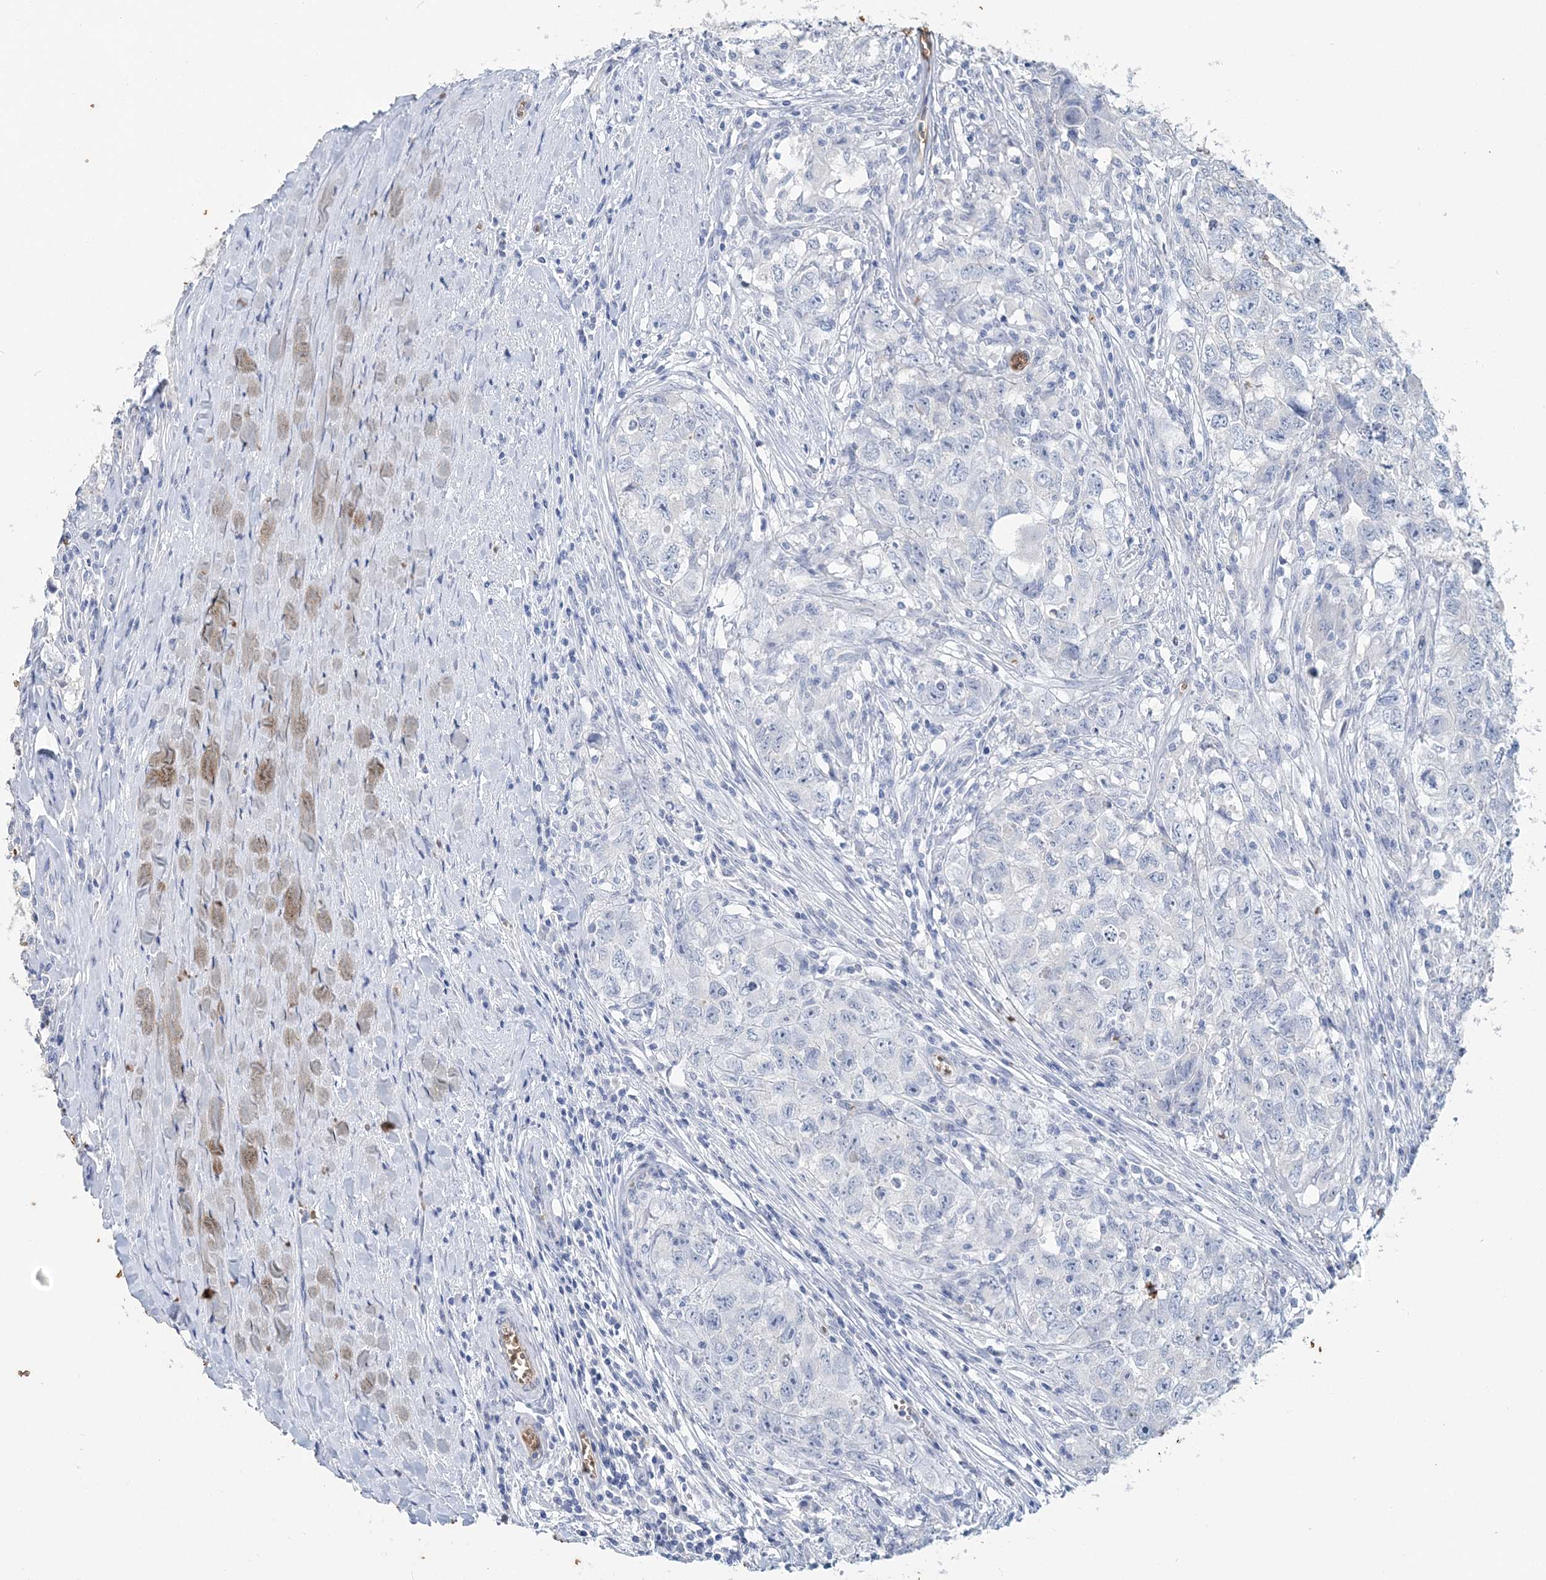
{"staining": {"intensity": "negative", "quantity": "none", "location": "none"}, "tissue": "testis cancer", "cell_type": "Tumor cells", "image_type": "cancer", "snomed": [{"axis": "morphology", "description": "Seminoma, NOS"}, {"axis": "morphology", "description": "Carcinoma, Embryonal, NOS"}, {"axis": "topography", "description": "Testis"}], "caption": "Protein analysis of testis cancer (seminoma) shows no significant expression in tumor cells. (Immunohistochemistry, brightfield microscopy, high magnification).", "gene": "HBD", "patient": {"sex": "male", "age": 43}}